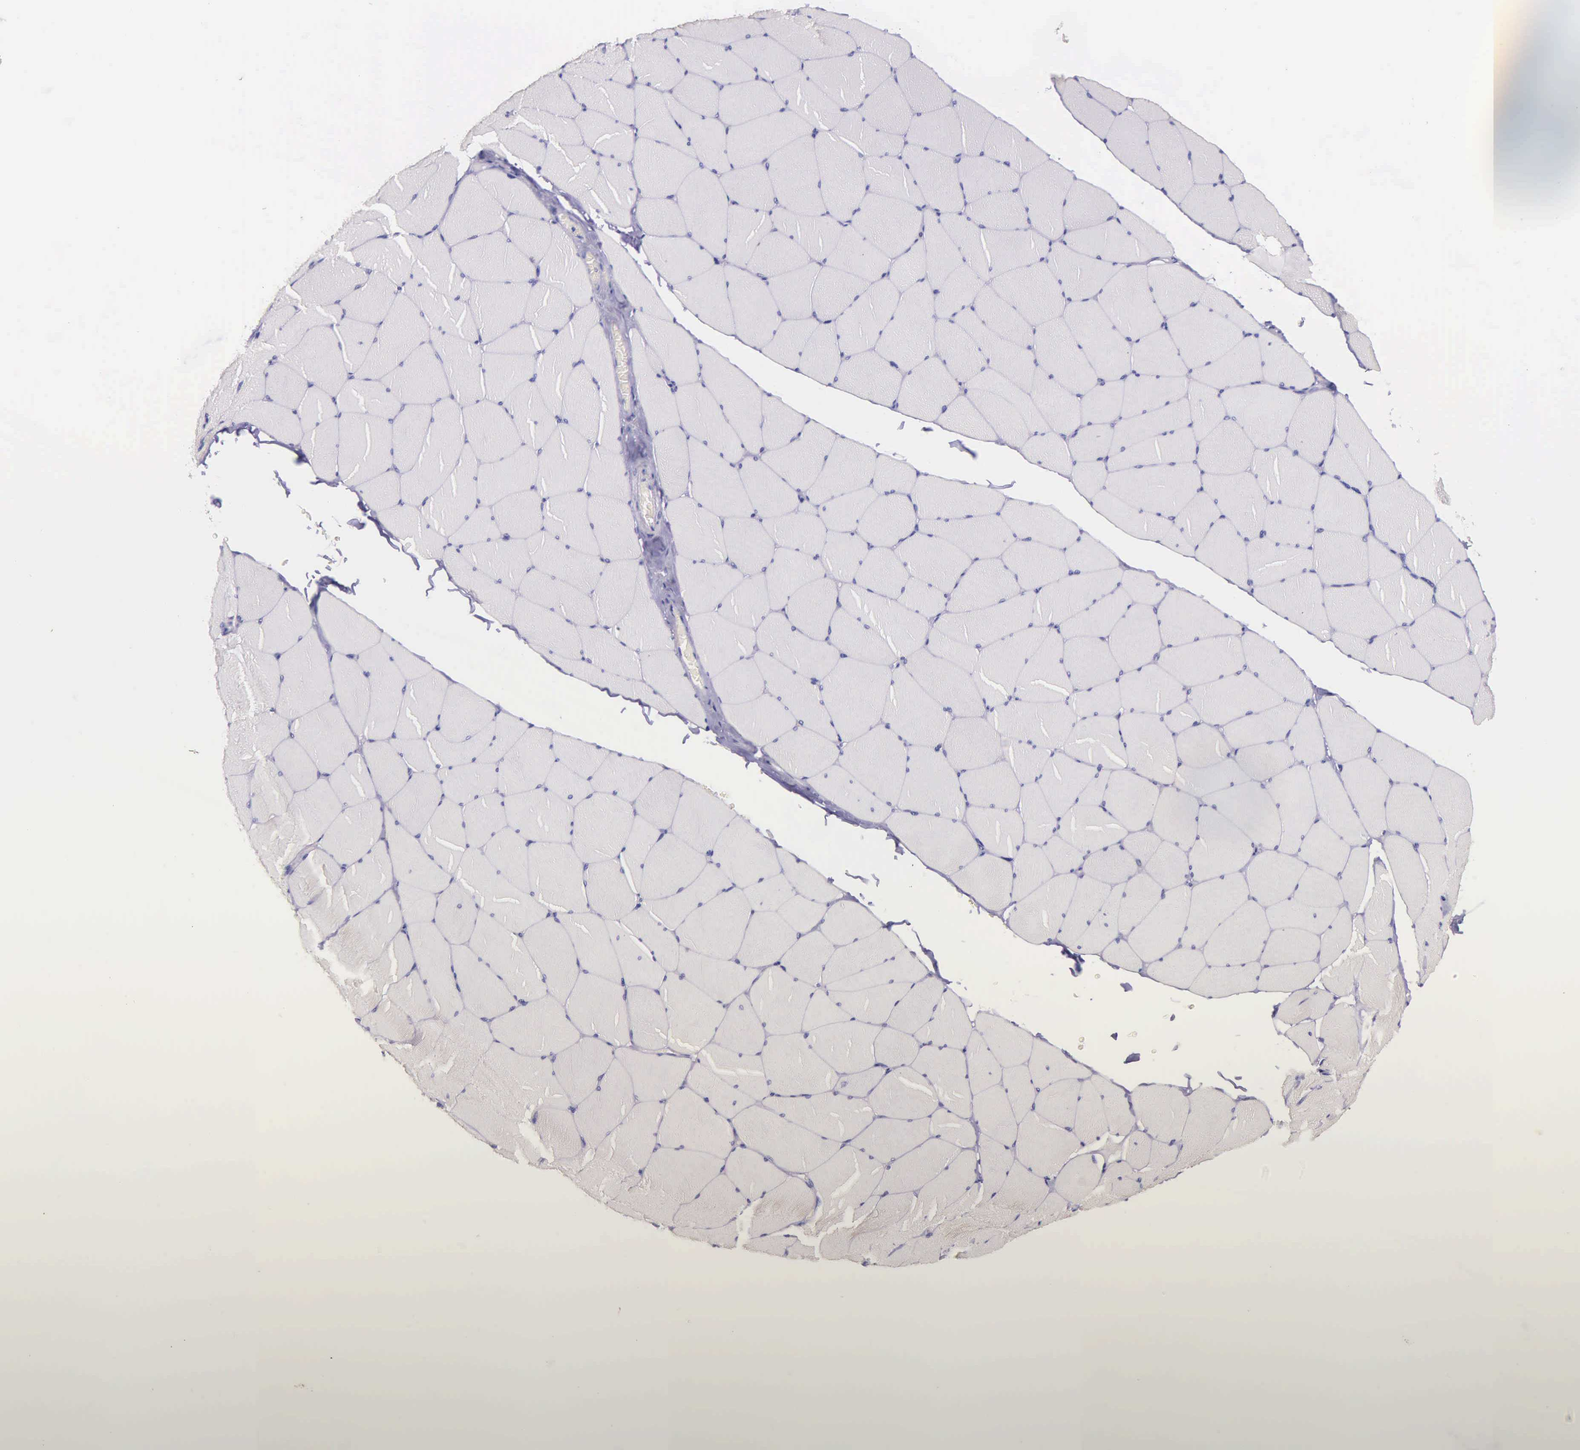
{"staining": {"intensity": "negative", "quantity": "none", "location": "none"}, "tissue": "skeletal muscle", "cell_type": "Myocytes", "image_type": "normal", "snomed": [{"axis": "morphology", "description": "Normal tissue, NOS"}, {"axis": "topography", "description": "Skeletal muscle"}, {"axis": "topography", "description": "Salivary gland"}], "caption": "Immunohistochemistry histopathology image of normal skeletal muscle: human skeletal muscle stained with DAB shows no significant protein positivity in myocytes. (DAB (3,3'-diaminobenzidine) immunohistochemistry with hematoxylin counter stain).", "gene": "THSD7A", "patient": {"sex": "male", "age": 62}}